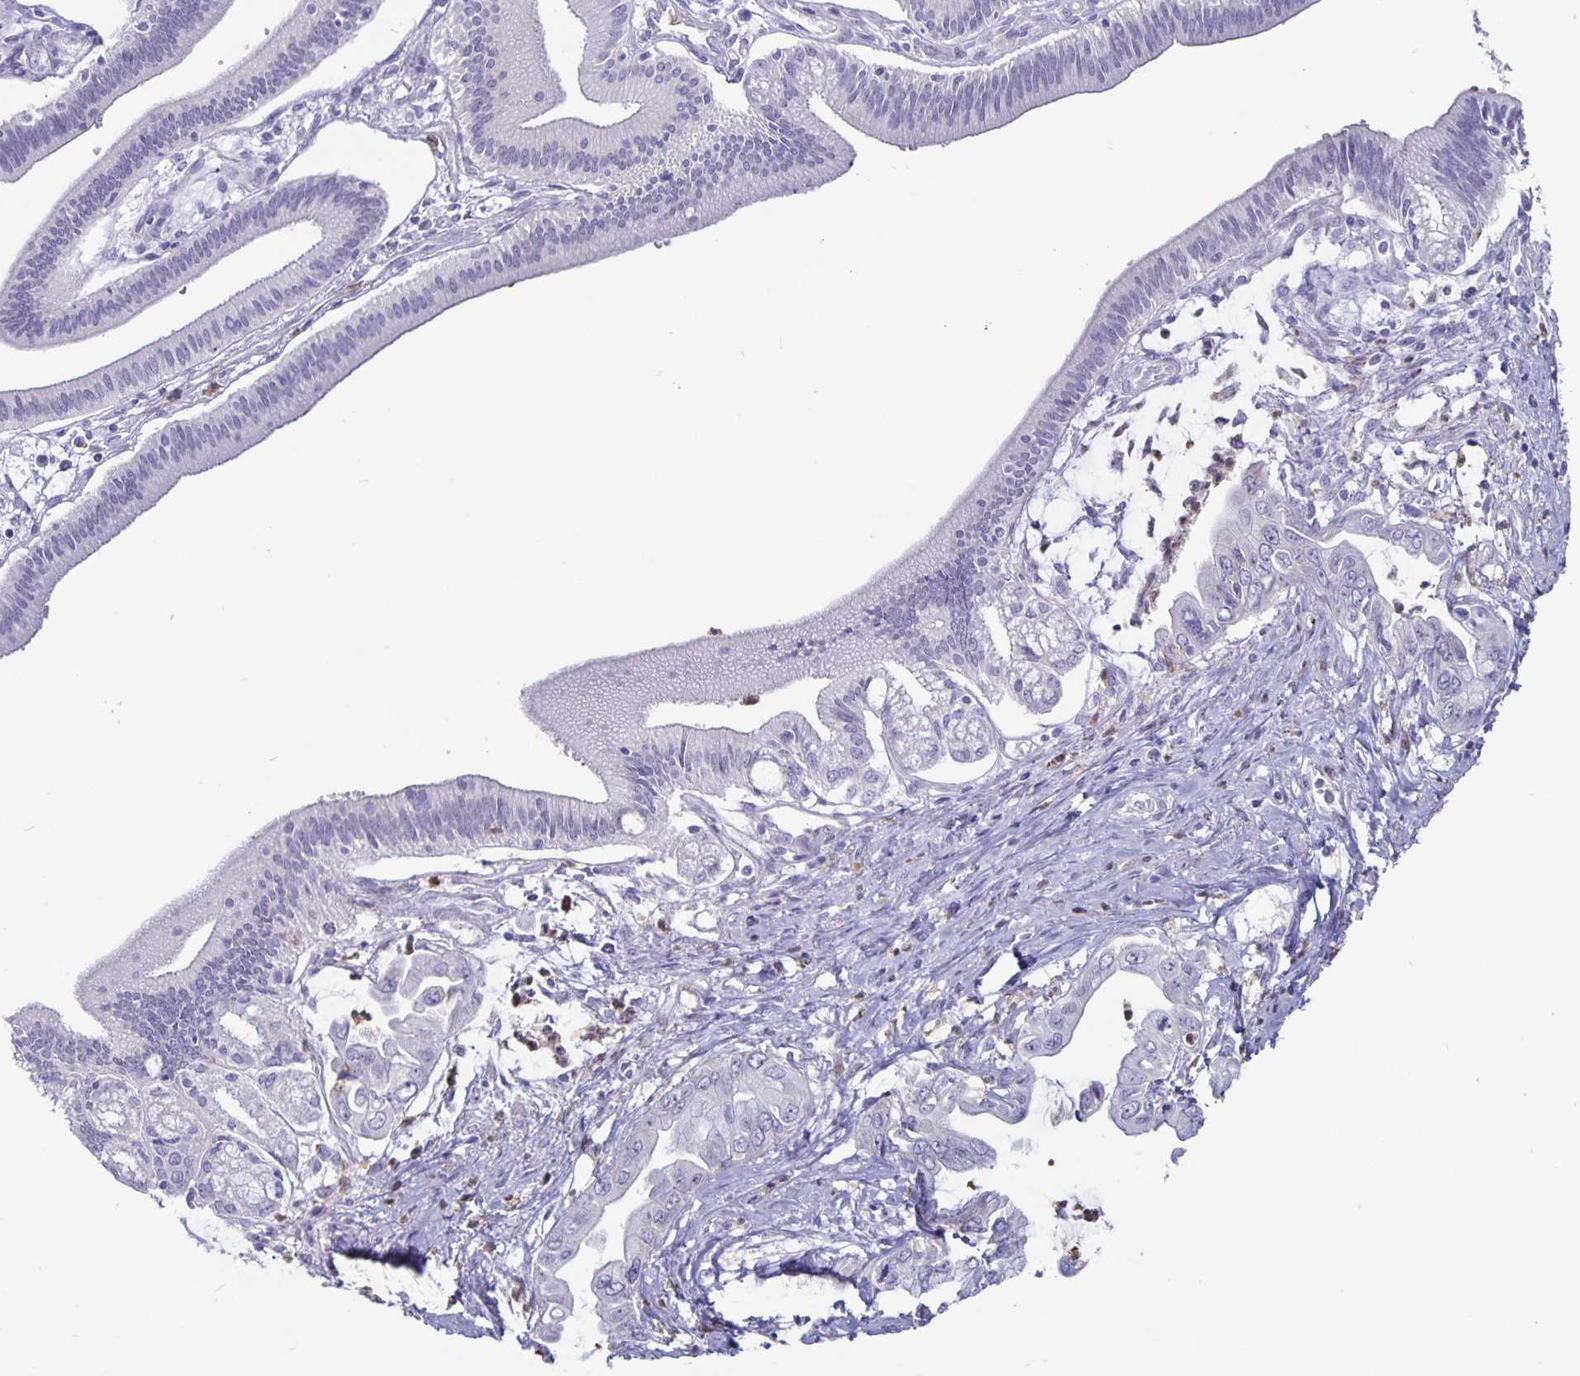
{"staining": {"intensity": "negative", "quantity": "none", "location": "none"}, "tissue": "pancreatic cancer", "cell_type": "Tumor cells", "image_type": "cancer", "snomed": [{"axis": "morphology", "description": "Adenocarcinoma, NOS"}, {"axis": "topography", "description": "Pancreas"}], "caption": "The micrograph demonstrates no staining of tumor cells in pancreatic cancer. (DAB immunohistochemistry, high magnification).", "gene": "PLCB3", "patient": {"sex": "male", "age": 61}}